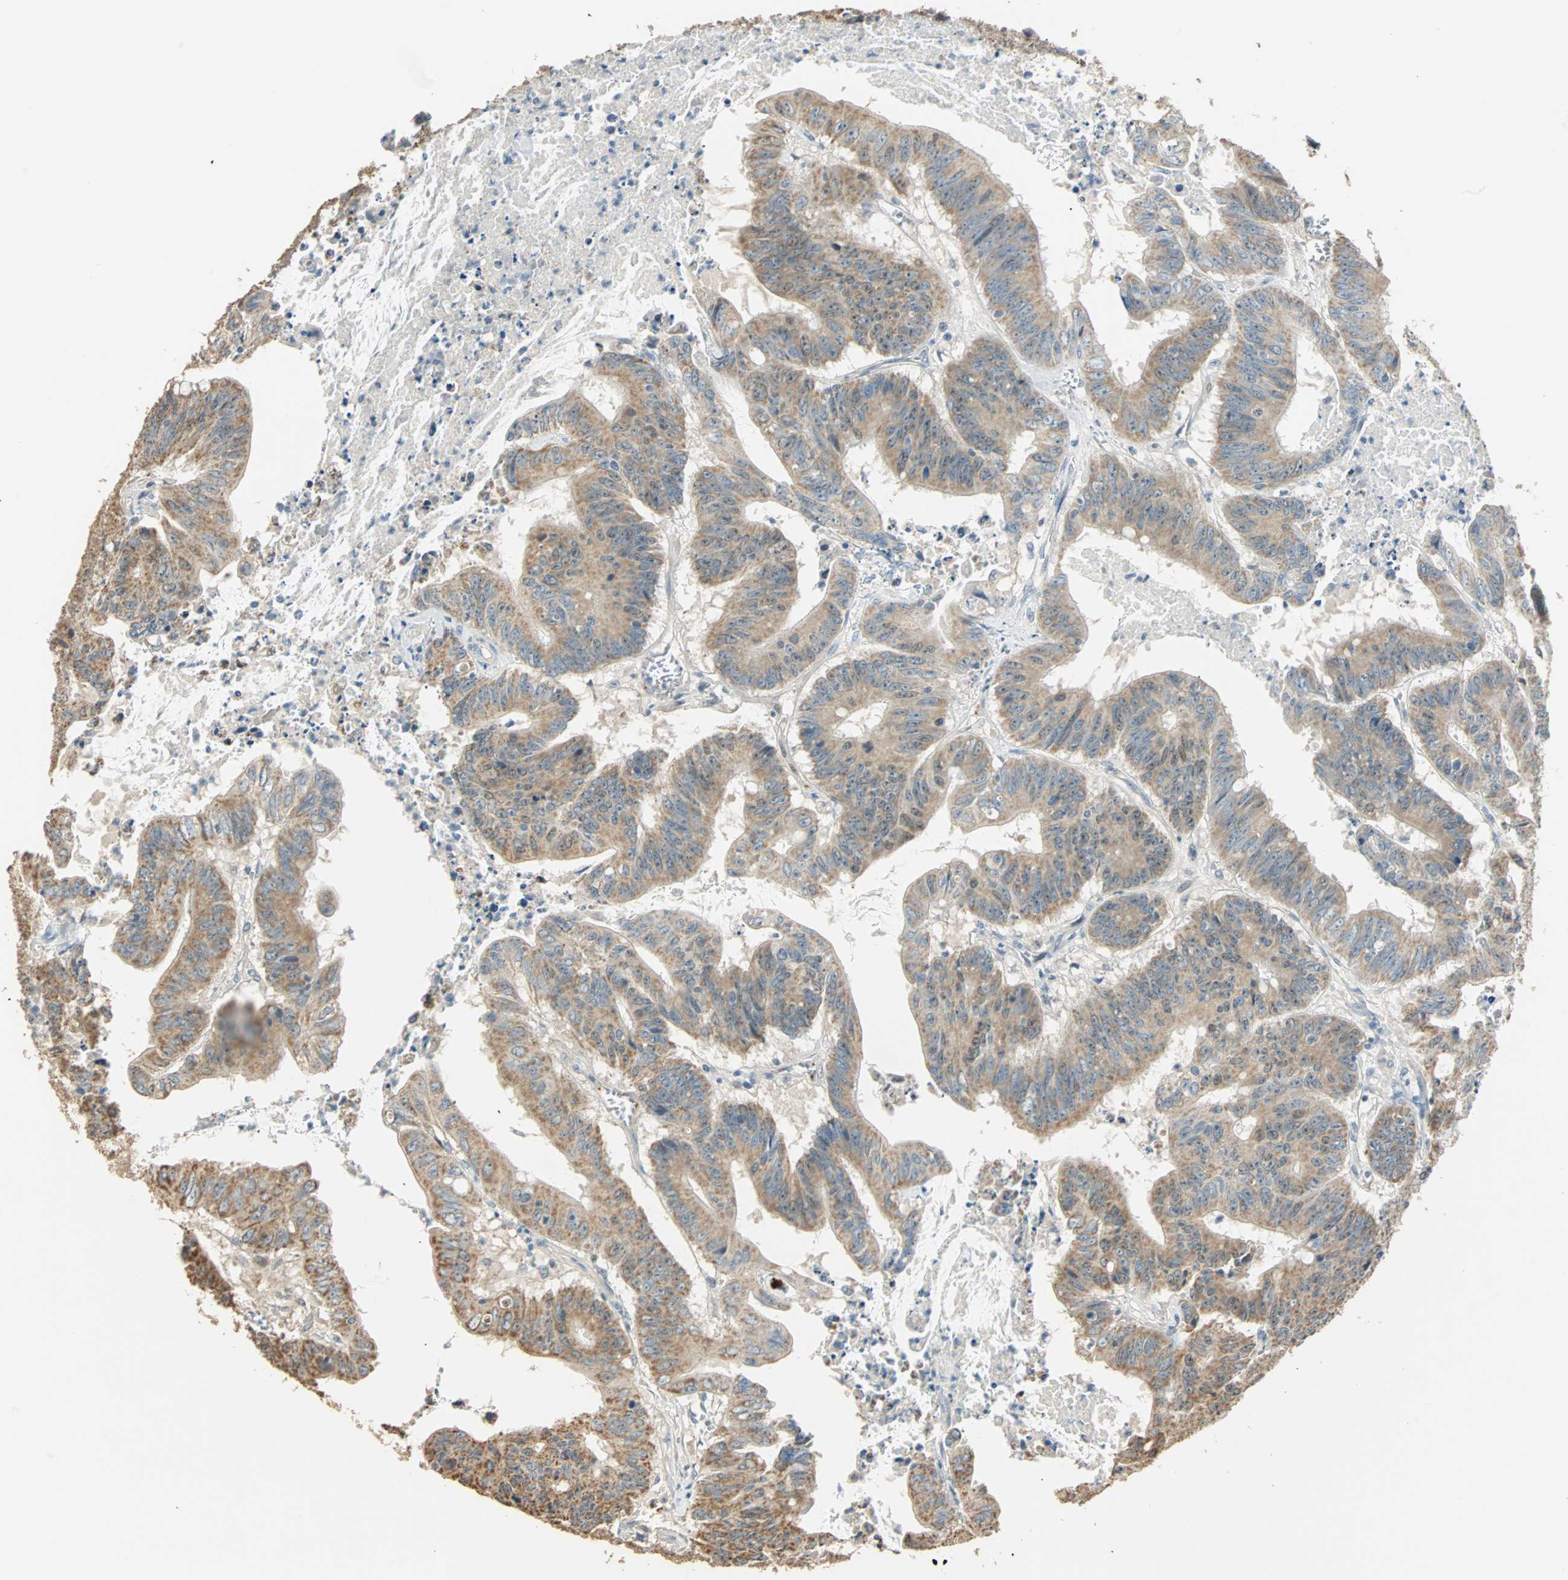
{"staining": {"intensity": "moderate", "quantity": ">75%", "location": "cytoplasmic/membranous"}, "tissue": "colorectal cancer", "cell_type": "Tumor cells", "image_type": "cancer", "snomed": [{"axis": "morphology", "description": "Adenocarcinoma, NOS"}, {"axis": "topography", "description": "Colon"}], "caption": "Colorectal cancer (adenocarcinoma) was stained to show a protein in brown. There is medium levels of moderate cytoplasmic/membranous staining in approximately >75% of tumor cells.", "gene": "RAD18", "patient": {"sex": "male", "age": 45}}